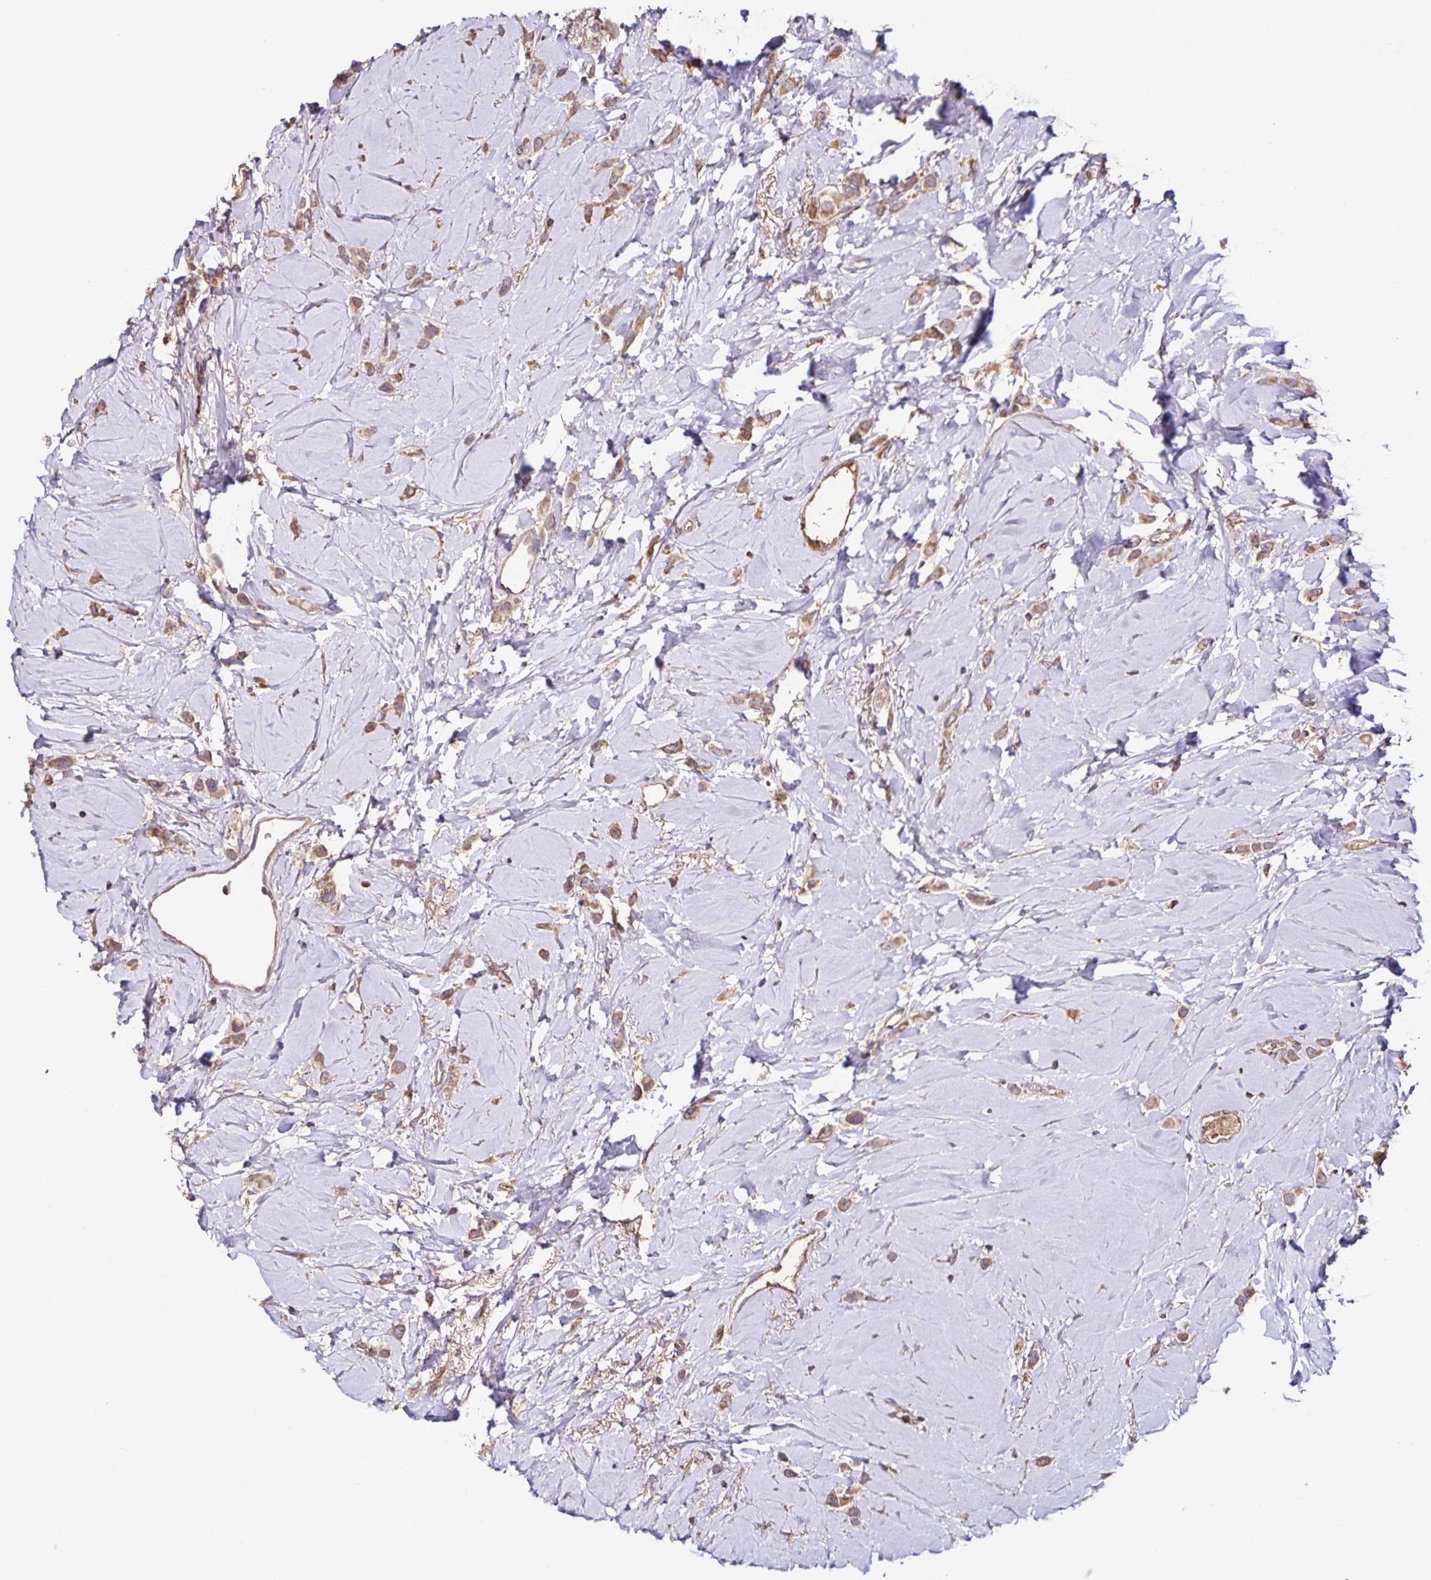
{"staining": {"intensity": "moderate", "quantity": ">75%", "location": "cytoplasmic/membranous"}, "tissue": "breast cancer", "cell_type": "Tumor cells", "image_type": "cancer", "snomed": [{"axis": "morphology", "description": "Lobular carcinoma"}, {"axis": "topography", "description": "Breast"}], "caption": "Approximately >75% of tumor cells in human breast cancer (lobular carcinoma) display moderate cytoplasmic/membranous protein expression as visualized by brown immunohistochemical staining.", "gene": "MAN1A1", "patient": {"sex": "female", "age": 66}}